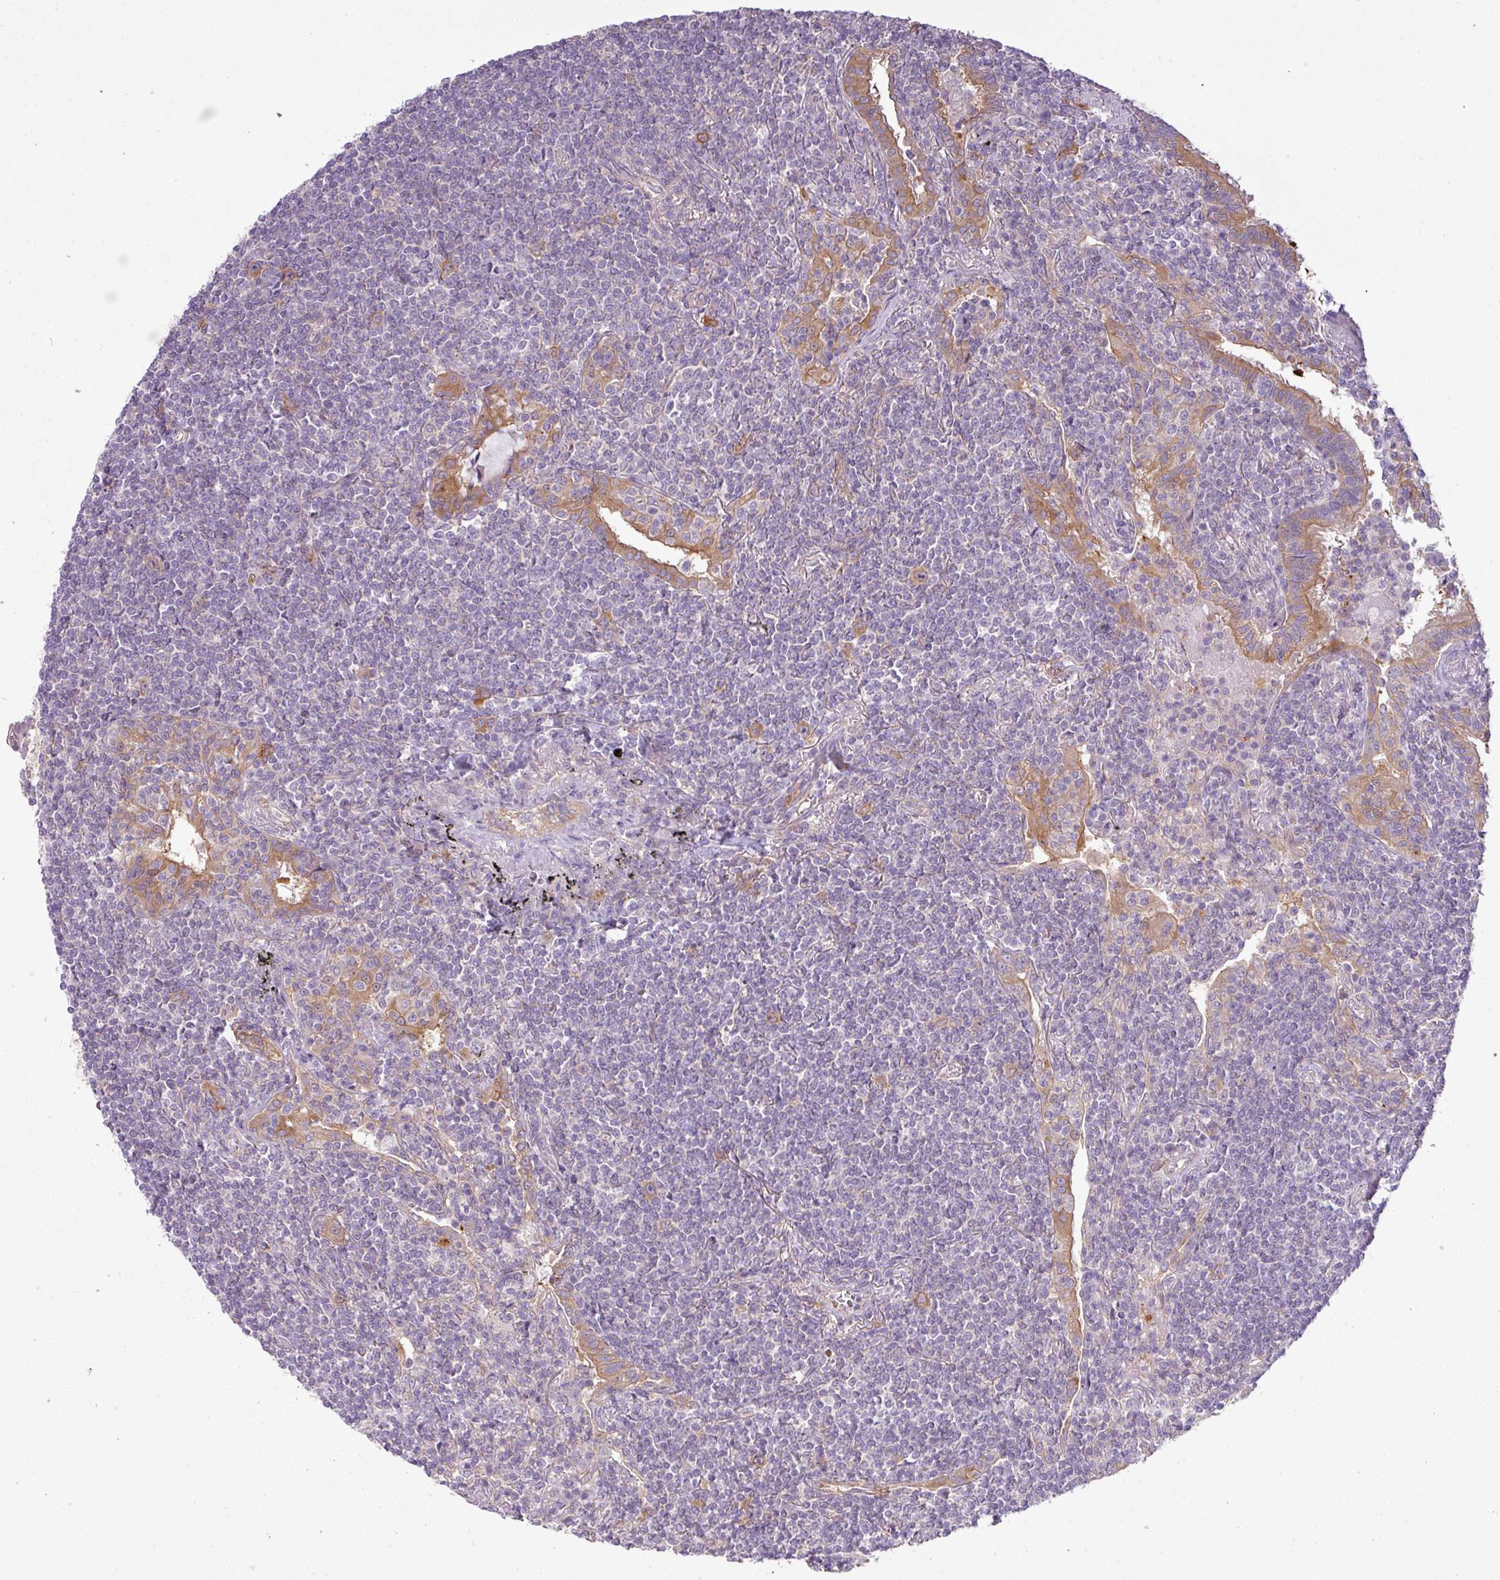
{"staining": {"intensity": "negative", "quantity": "none", "location": "none"}, "tissue": "lymphoma", "cell_type": "Tumor cells", "image_type": "cancer", "snomed": [{"axis": "morphology", "description": "Malignant lymphoma, non-Hodgkin's type, Low grade"}, {"axis": "topography", "description": "Lung"}], "caption": "Lymphoma was stained to show a protein in brown. There is no significant positivity in tumor cells. (Brightfield microscopy of DAB immunohistochemistry at high magnification).", "gene": "CAMK2B", "patient": {"sex": "female", "age": 71}}